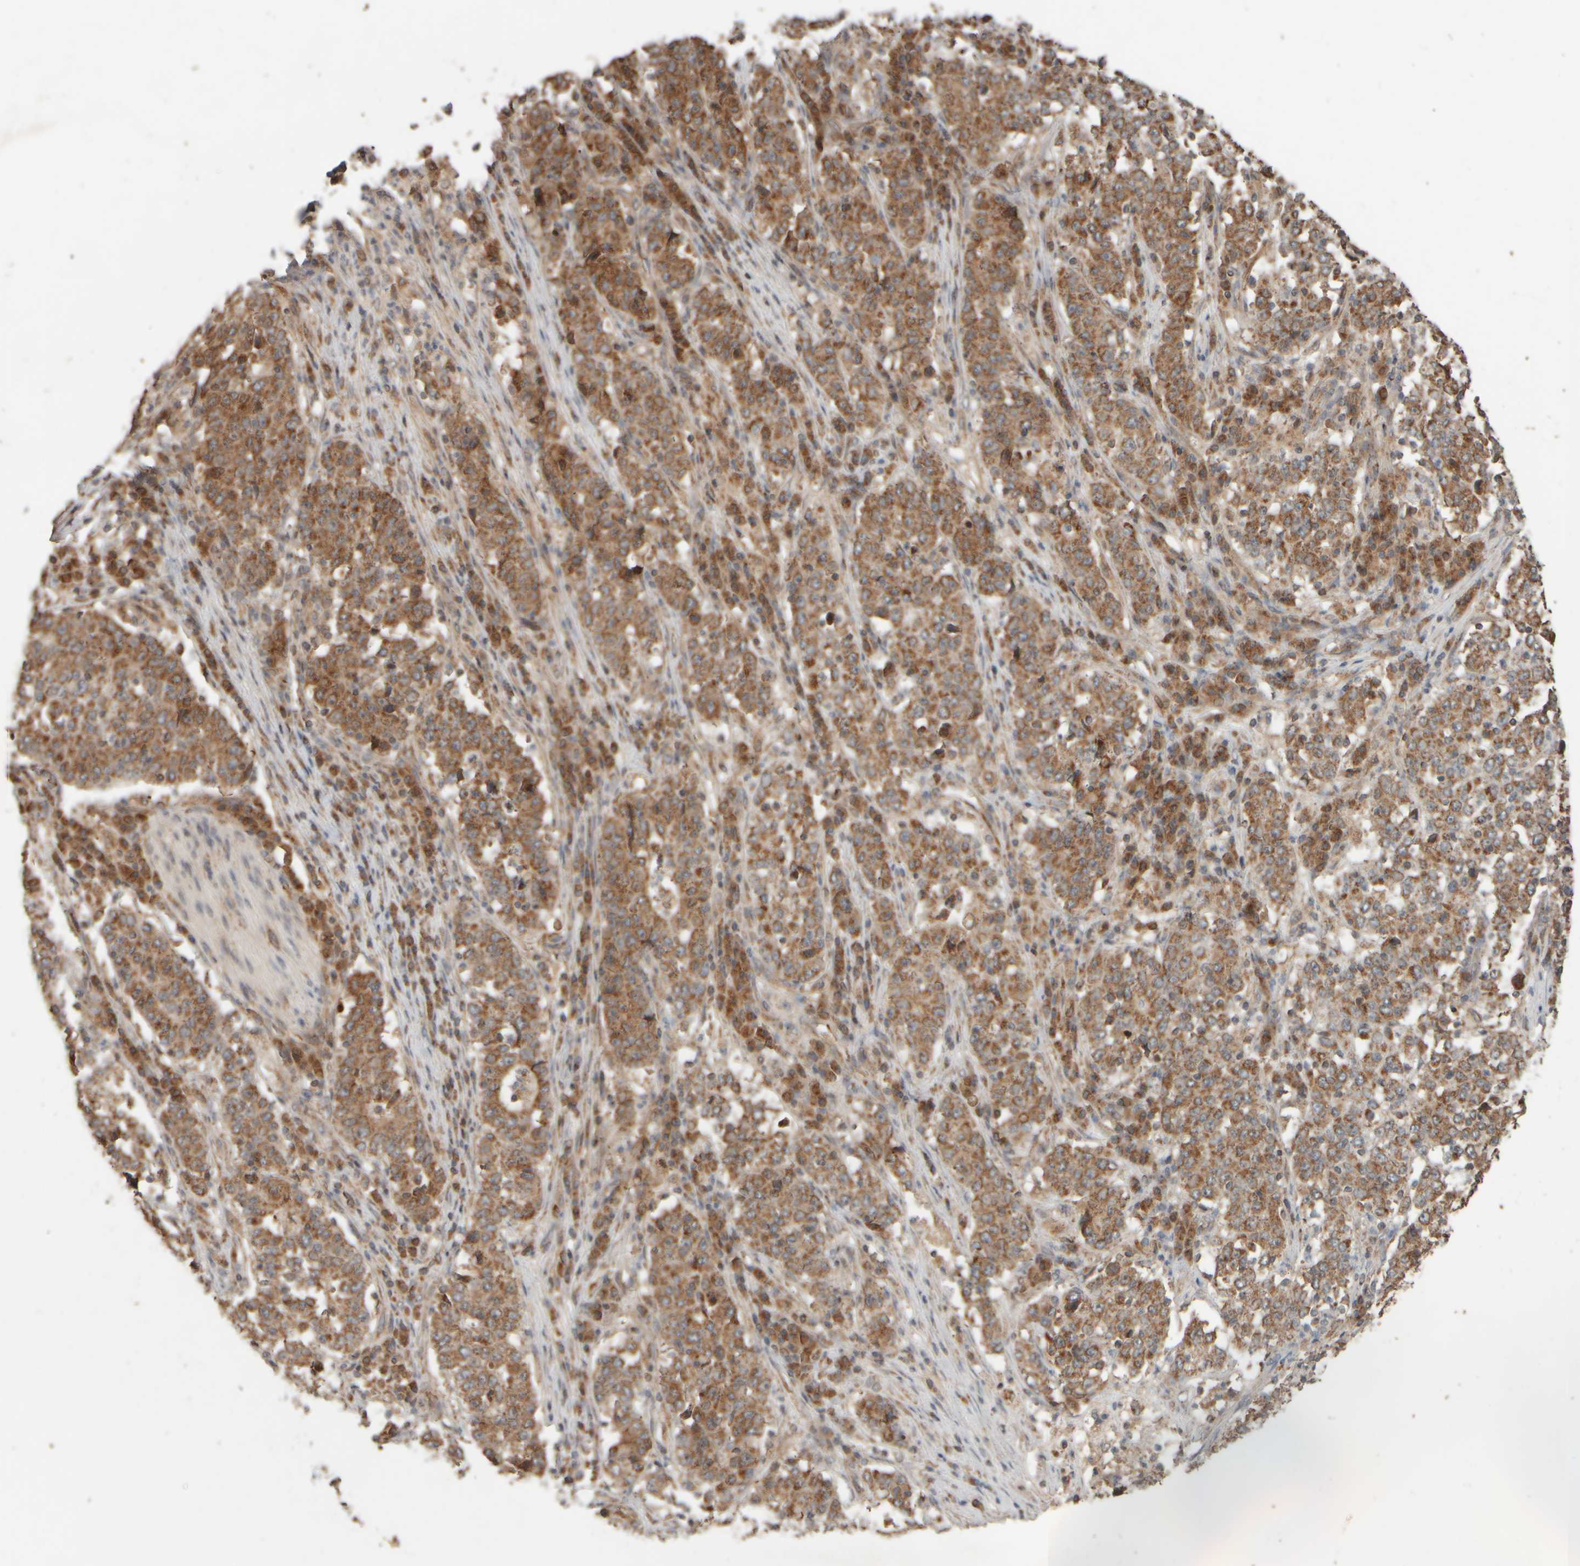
{"staining": {"intensity": "moderate", "quantity": ">75%", "location": "cytoplasmic/membranous"}, "tissue": "stomach cancer", "cell_type": "Tumor cells", "image_type": "cancer", "snomed": [{"axis": "morphology", "description": "Adenocarcinoma, NOS"}, {"axis": "topography", "description": "Stomach"}], "caption": "A brown stain highlights moderate cytoplasmic/membranous positivity of a protein in human stomach cancer tumor cells. (Brightfield microscopy of DAB IHC at high magnification).", "gene": "EIF2B3", "patient": {"sex": "male", "age": 59}}